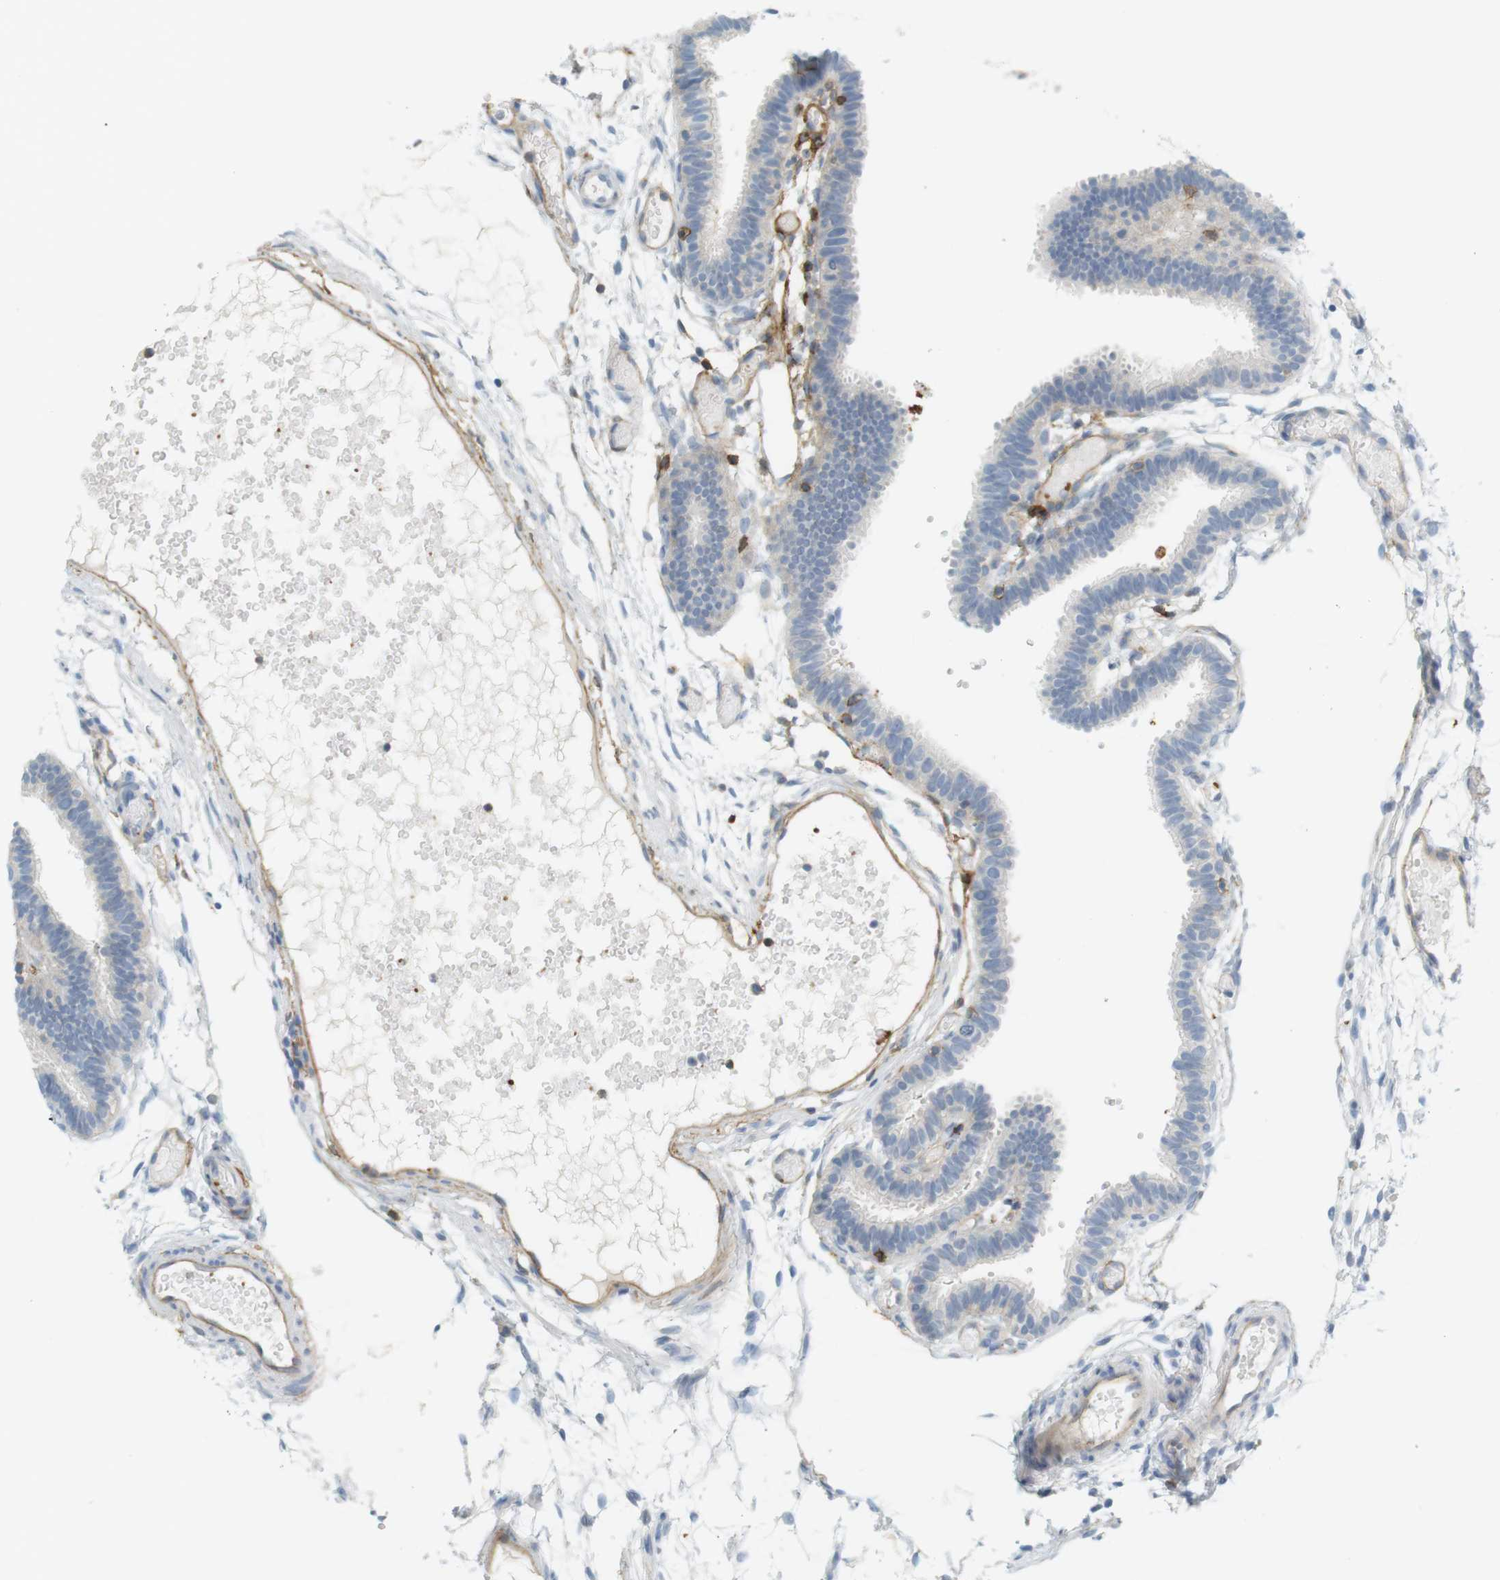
{"staining": {"intensity": "negative", "quantity": "none", "location": "none"}, "tissue": "fallopian tube", "cell_type": "Glandular cells", "image_type": "normal", "snomed": [{"axis": "morphology", "description": "Normal tissue, NOS"}, {"axis": "topography", "description": "Fallopian tube"}], "caption": "DAB immunohistochemical staining of benign fallopian tube shows no significant positivity in glandular cells.", "gene": "F2R", "patient": {"sex": "female", "age": 29}}